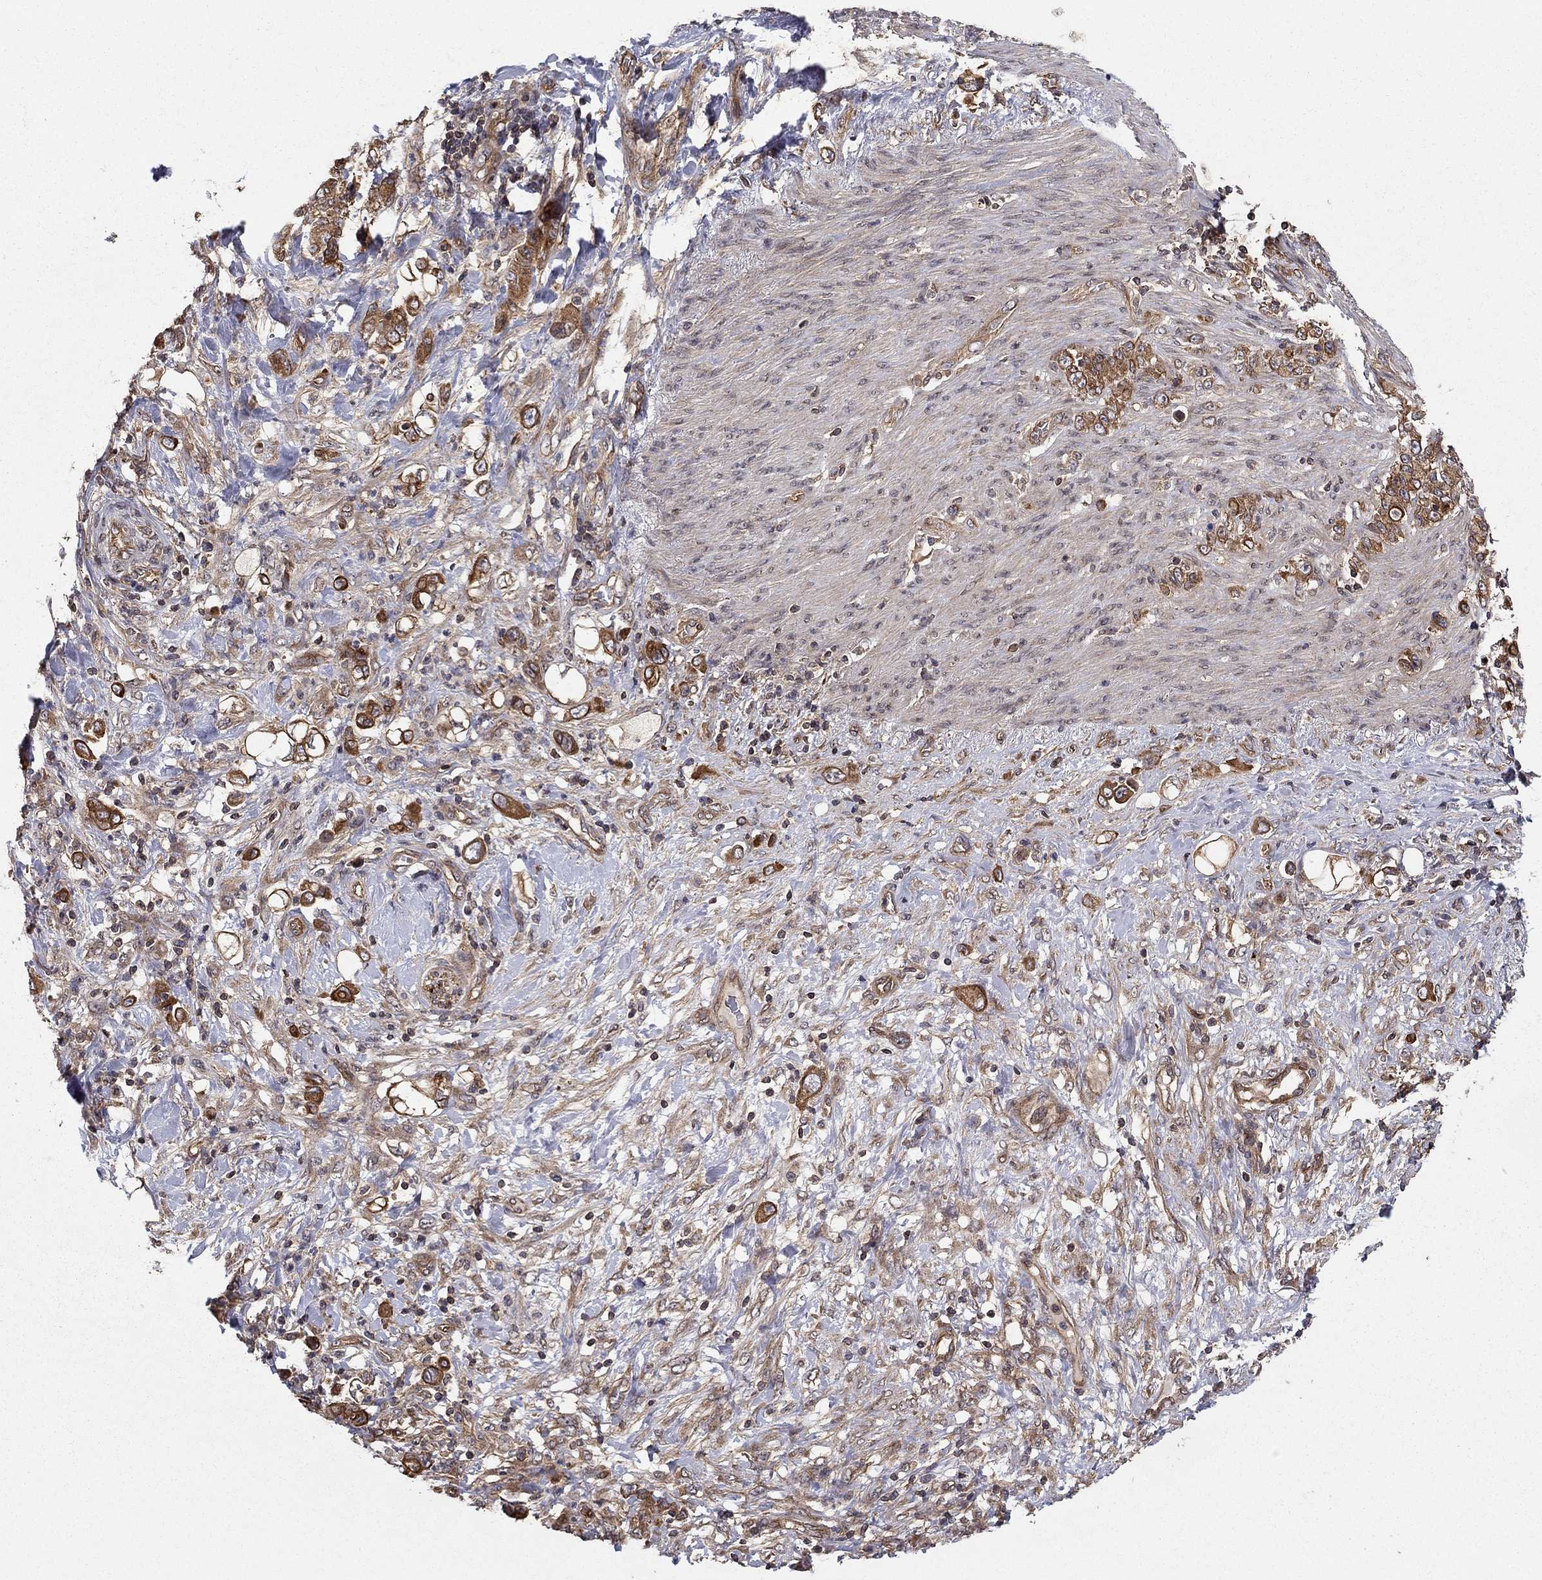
{"staining": {"intensity": "strong", "quantity": "25%-75%", "location": "cytoplasmic/membranous"}, "tissue": "stomach cancer", "cell_type": "Tumor cells", "image_type": "cancer", "snomed": [{"axis": "morphology", "description": "Adenocarcinoma, NOS"}, {"axis": "topography", "description": "Stomach"}], "caption": "Immunohistochemistry staining of stomach cancer (adenocarcinoma), which shows high levels of strong cytoplasmic/membranous positivity in about 25%-75% of tumor cells indicating strong cytoplasmic/membranous protein staining. The staining was performed using DAB (3,3'-diaminobenzidine) (brown) for protein detection and nuclei were counterstained in hematoxylin (blue).", "gene": "BMERB1", "patient": {"sex": "female", "age": 79}}